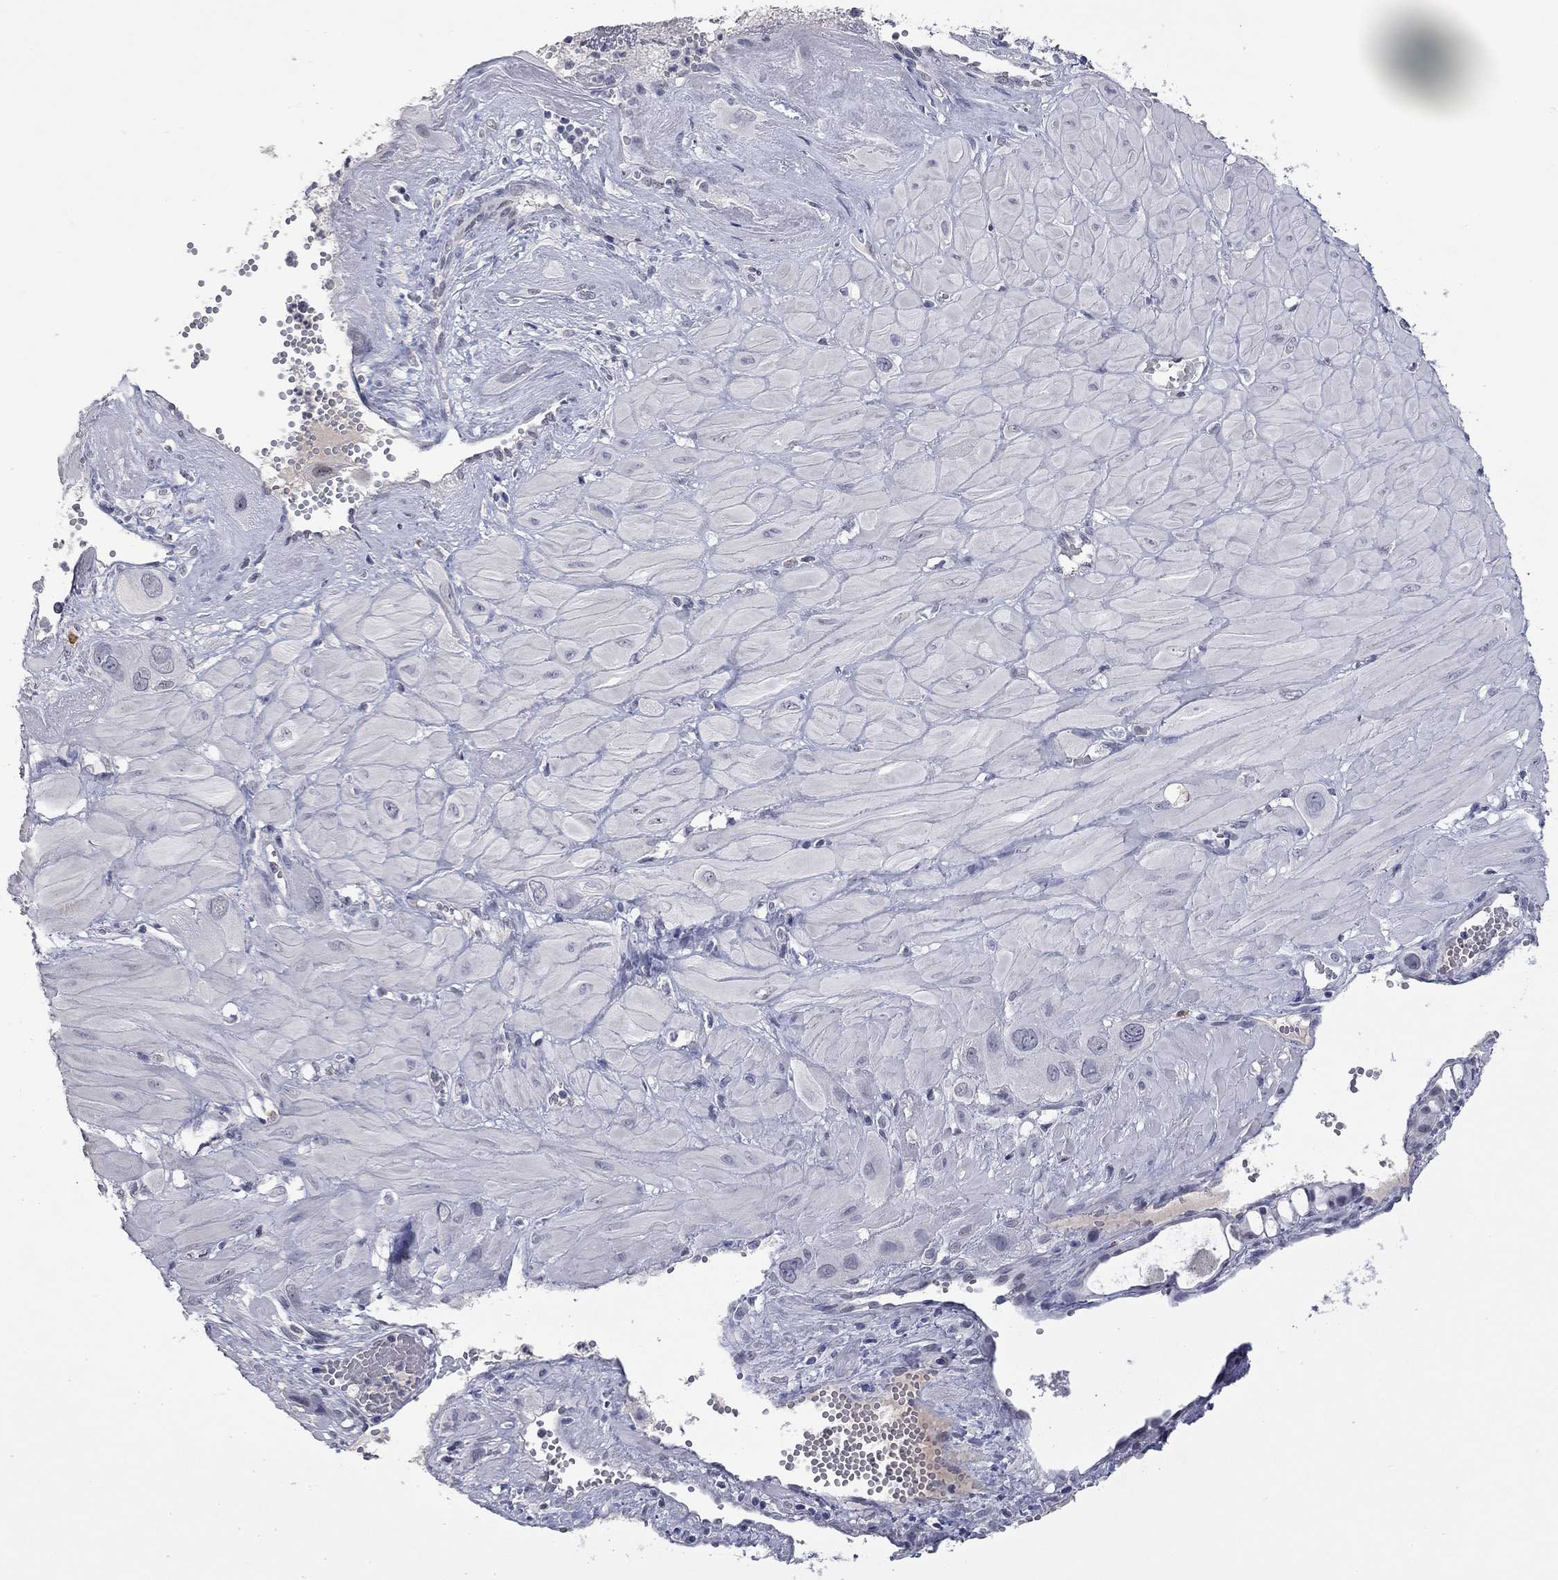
{"staining": {"intensity": "negative", "quantity": "none", "location": "none"}, "tissue": "cervical cancer", "cell_type": "Tumor cells", "image_type": "cancer", "snomed": [{"axis": "morphology", "description": "Squamous cell carcinoma, NOS"}, {"axis": "topography", "description": "Cervix"}], "caption": "Immunohistochemistry (IHC) of cervical squamous cell carcinoma exhibits no staining in tumor cells.", "gene": "SLC51A", "patient": {"sex": "female", "age": 34}}